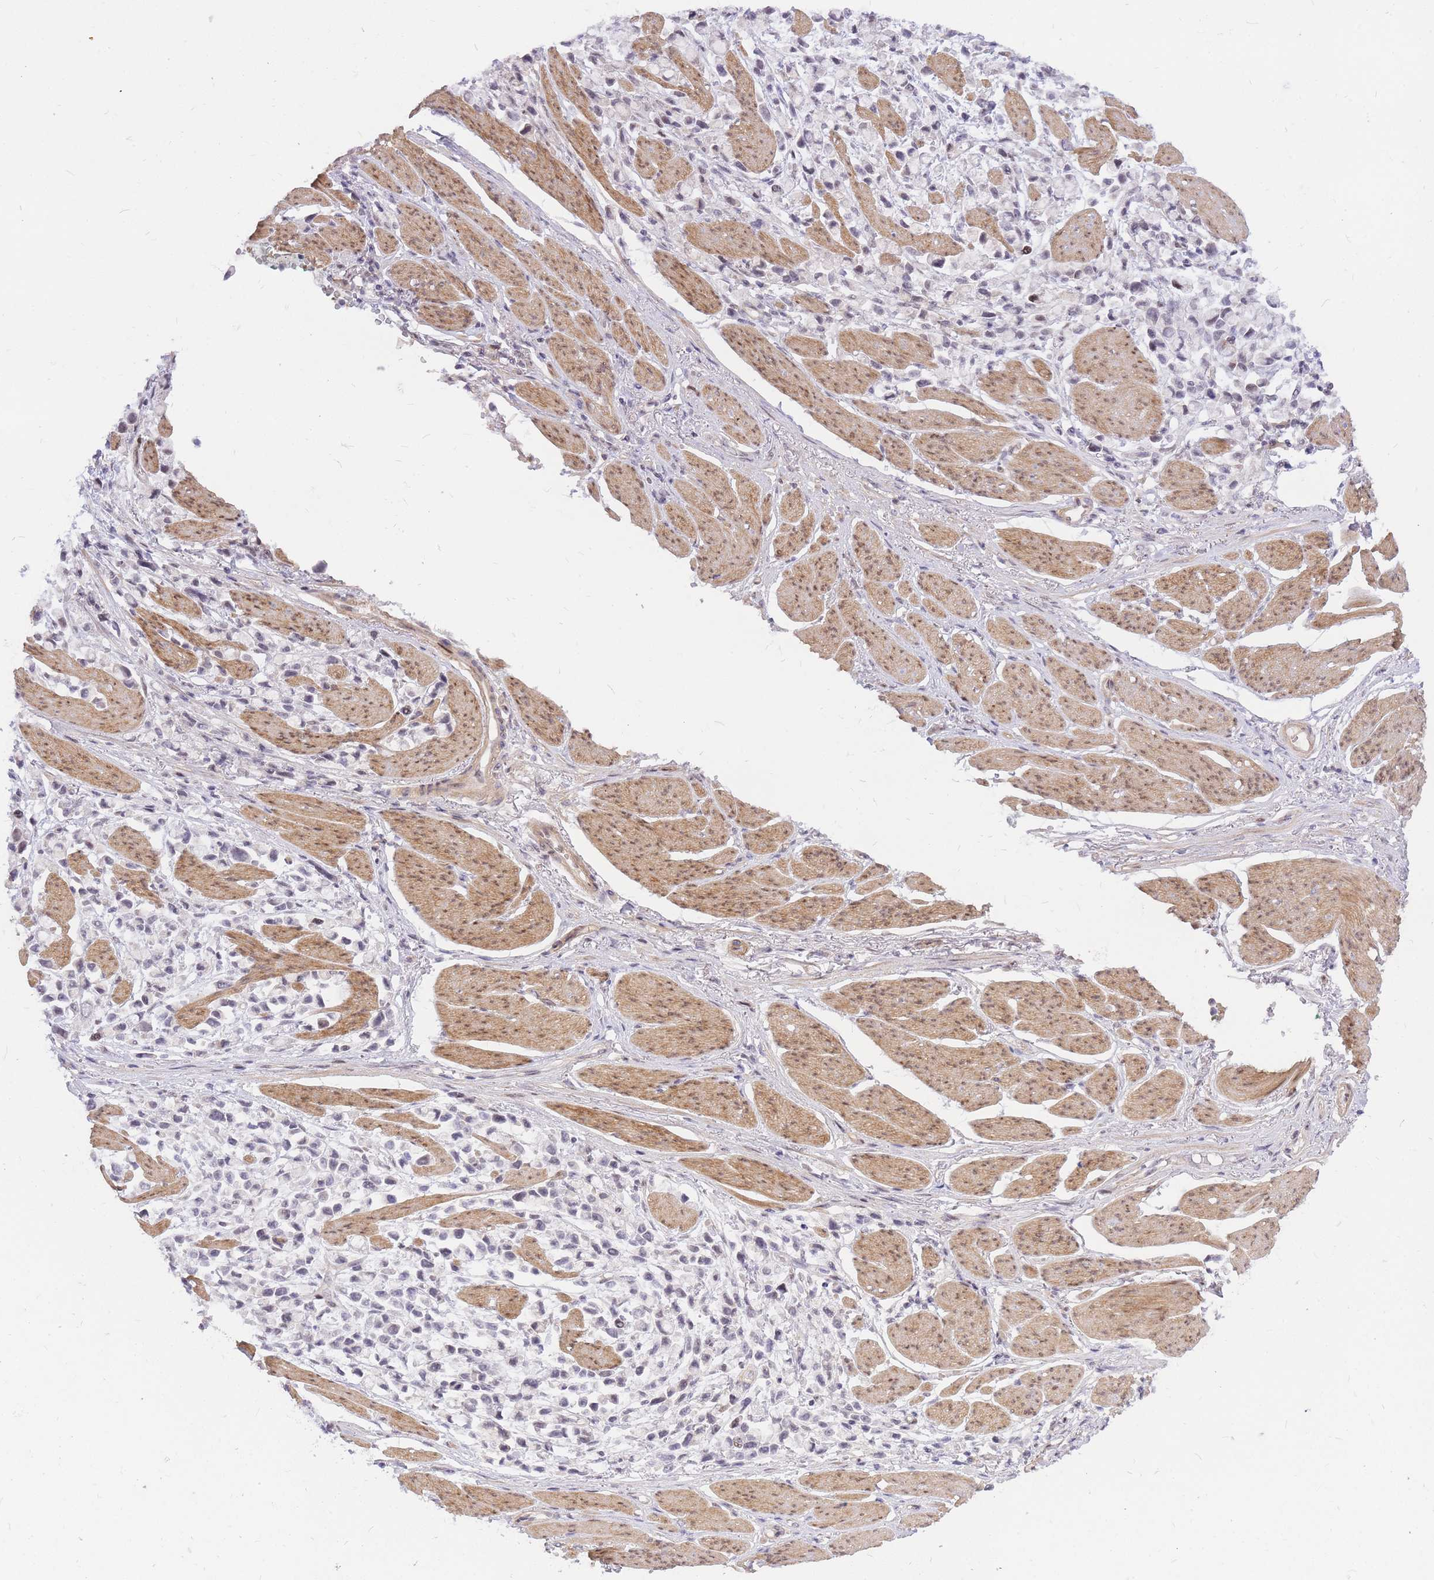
{"staining": {"intensity": "negative", "quantity": "none", "location": "none"}, "tissue": "stomach cancer", "cell_type": "Tumor cells", "image_type": "cancer", "snomed": [{"axis": "morphology", "description": "Adenocarcinoma, NOS"}, {"axis": "topography", "description": "Stomach"}], "caption": "Immunohistochemistry photomicrograph of neoplastic tissue: stomach adenocarcinoma stained with DAB reveals no significant protein staining in tumor cells. (DAB IHC visualized using brightfield microscopy, high magnification).", "gene": "TLE2", "patient": {"sex": "female", "age": 81}}